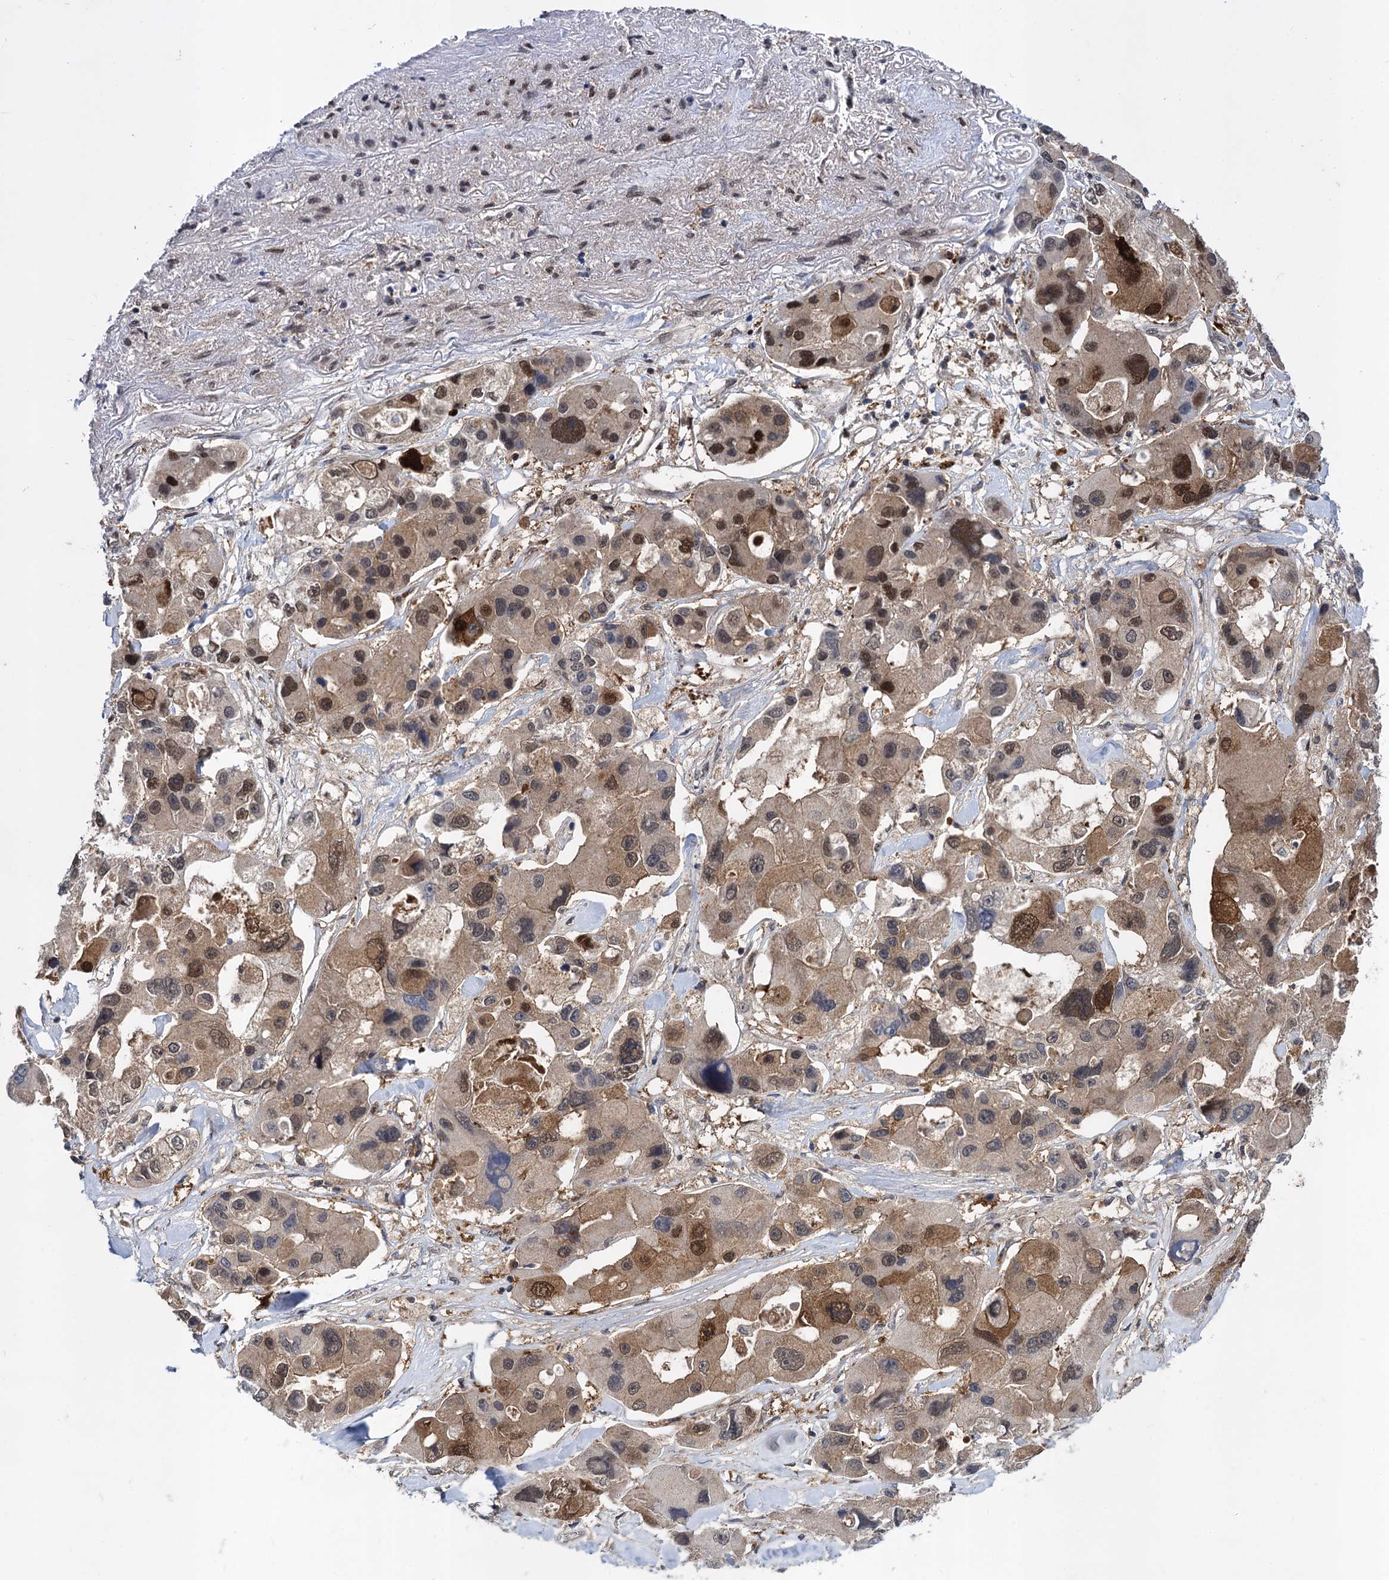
{"staining": {"intensity": "moderate", "quantity": "25%-75%", "location": "cytoplasmic/membranous,nuclear"}, "tissue": "lung cancer", "cell_type": "Tumor cells", "image_type": "cancer", "snomed": [{"axis": "morphology", "description": "Adenocarcinoma, NOS"}, {"axis": "topography", "description": "Lung"}], "caption": "Immunohistochemistry (IHC) histopathology image of lung adenocarcinoma stained for a protein (brown), which exhibits medium levels of moderate cytoplasmic/membranous and nuclear expression in approximately 25%-75% of tumor cells.", "gene": "GLO1", "patient": {"sex": "female", "age": 54}}